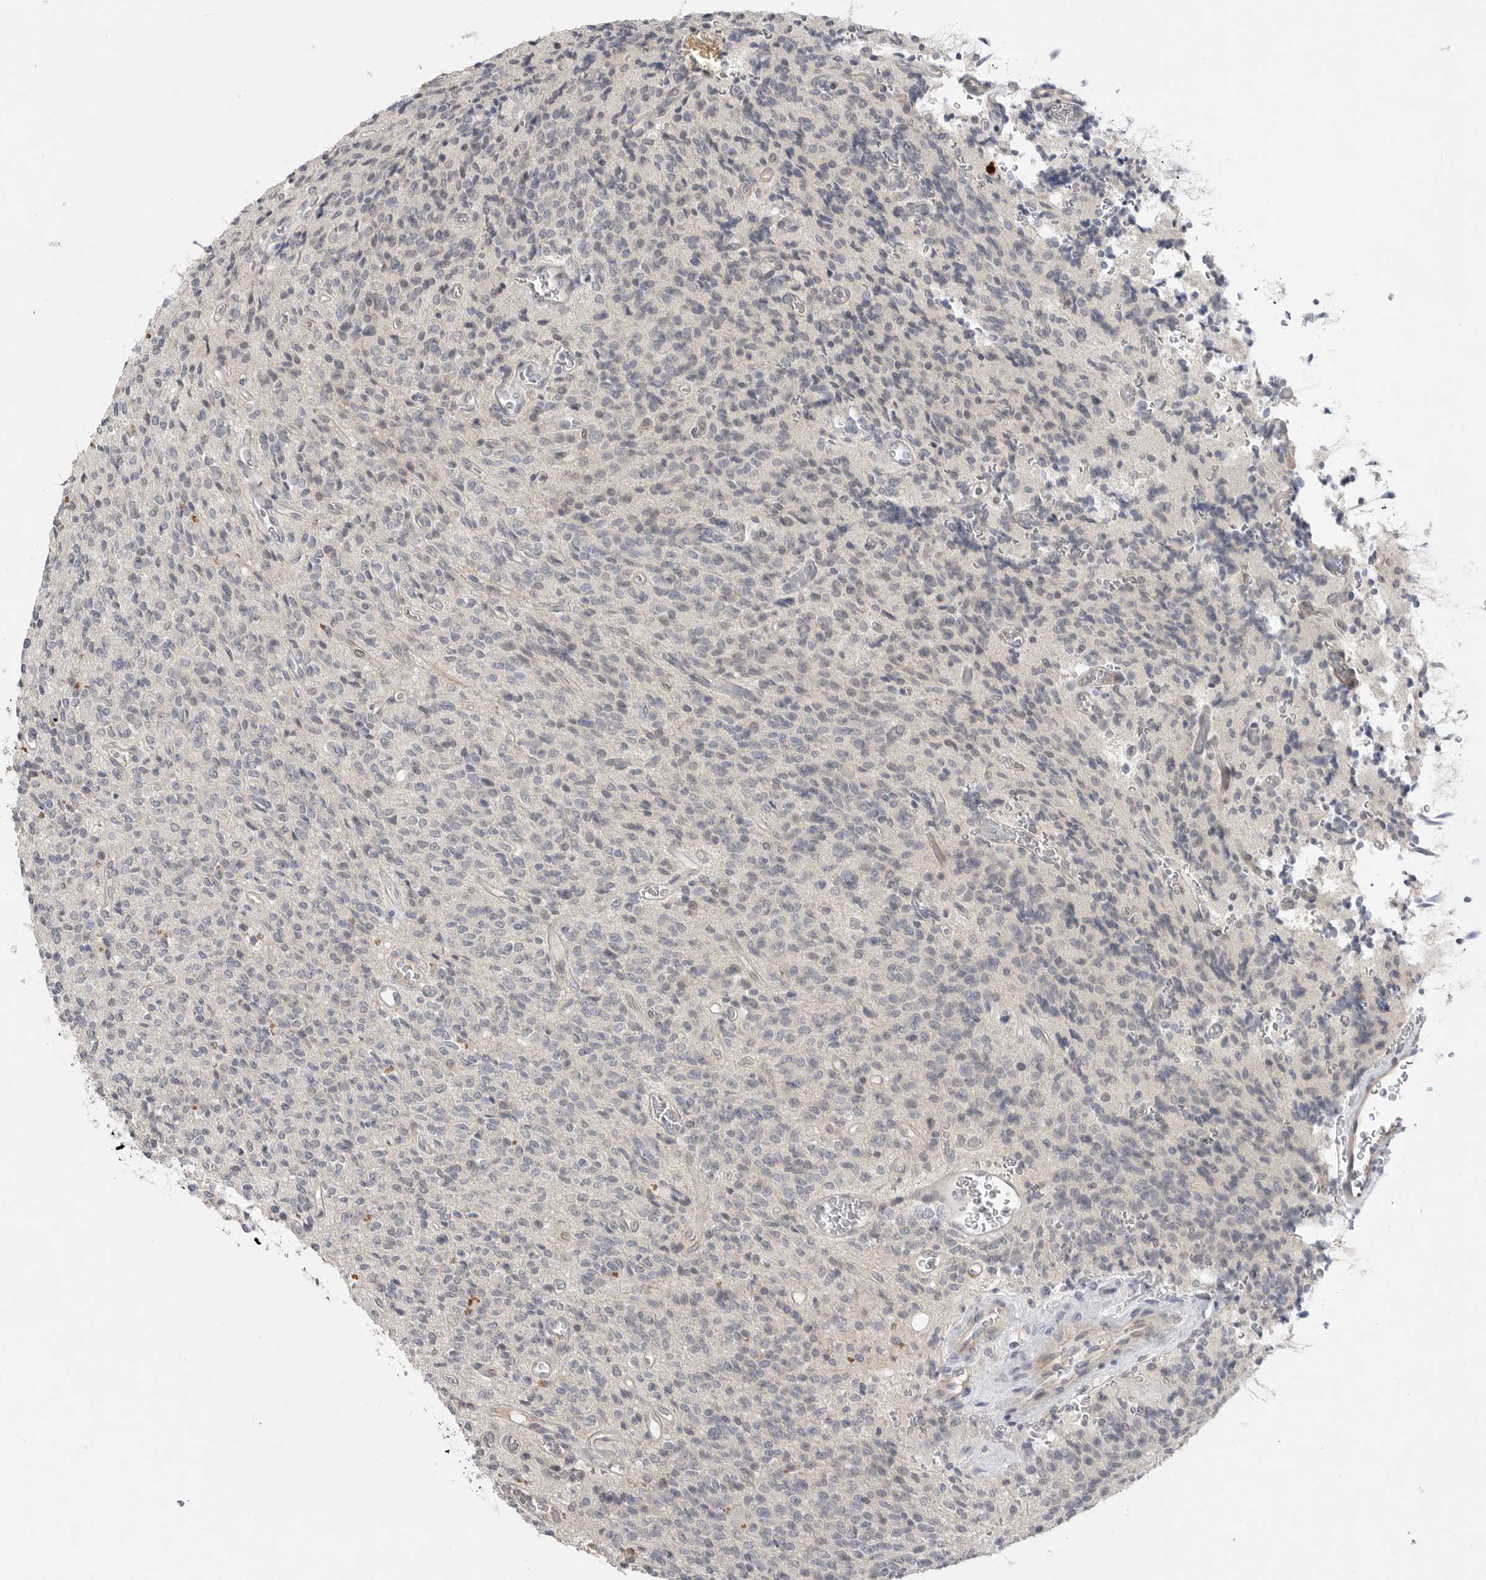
{"staining": {"intensity": "negative", "quantity": "none", "location": "none"}, "tissue": "glioma", "cell_type": "Tumor cells", "image_type": "cancer", "snomed": [{"axis": "morphology", "description": "Glioma, malignant, High grade"}, {"axis": "topography", "description": "Brain"}], "caption": "Tumor cells are negative for brown protein staining in glioma.", "gene": "ITGAD", "patient": {"sex": "male", "age": 34}}